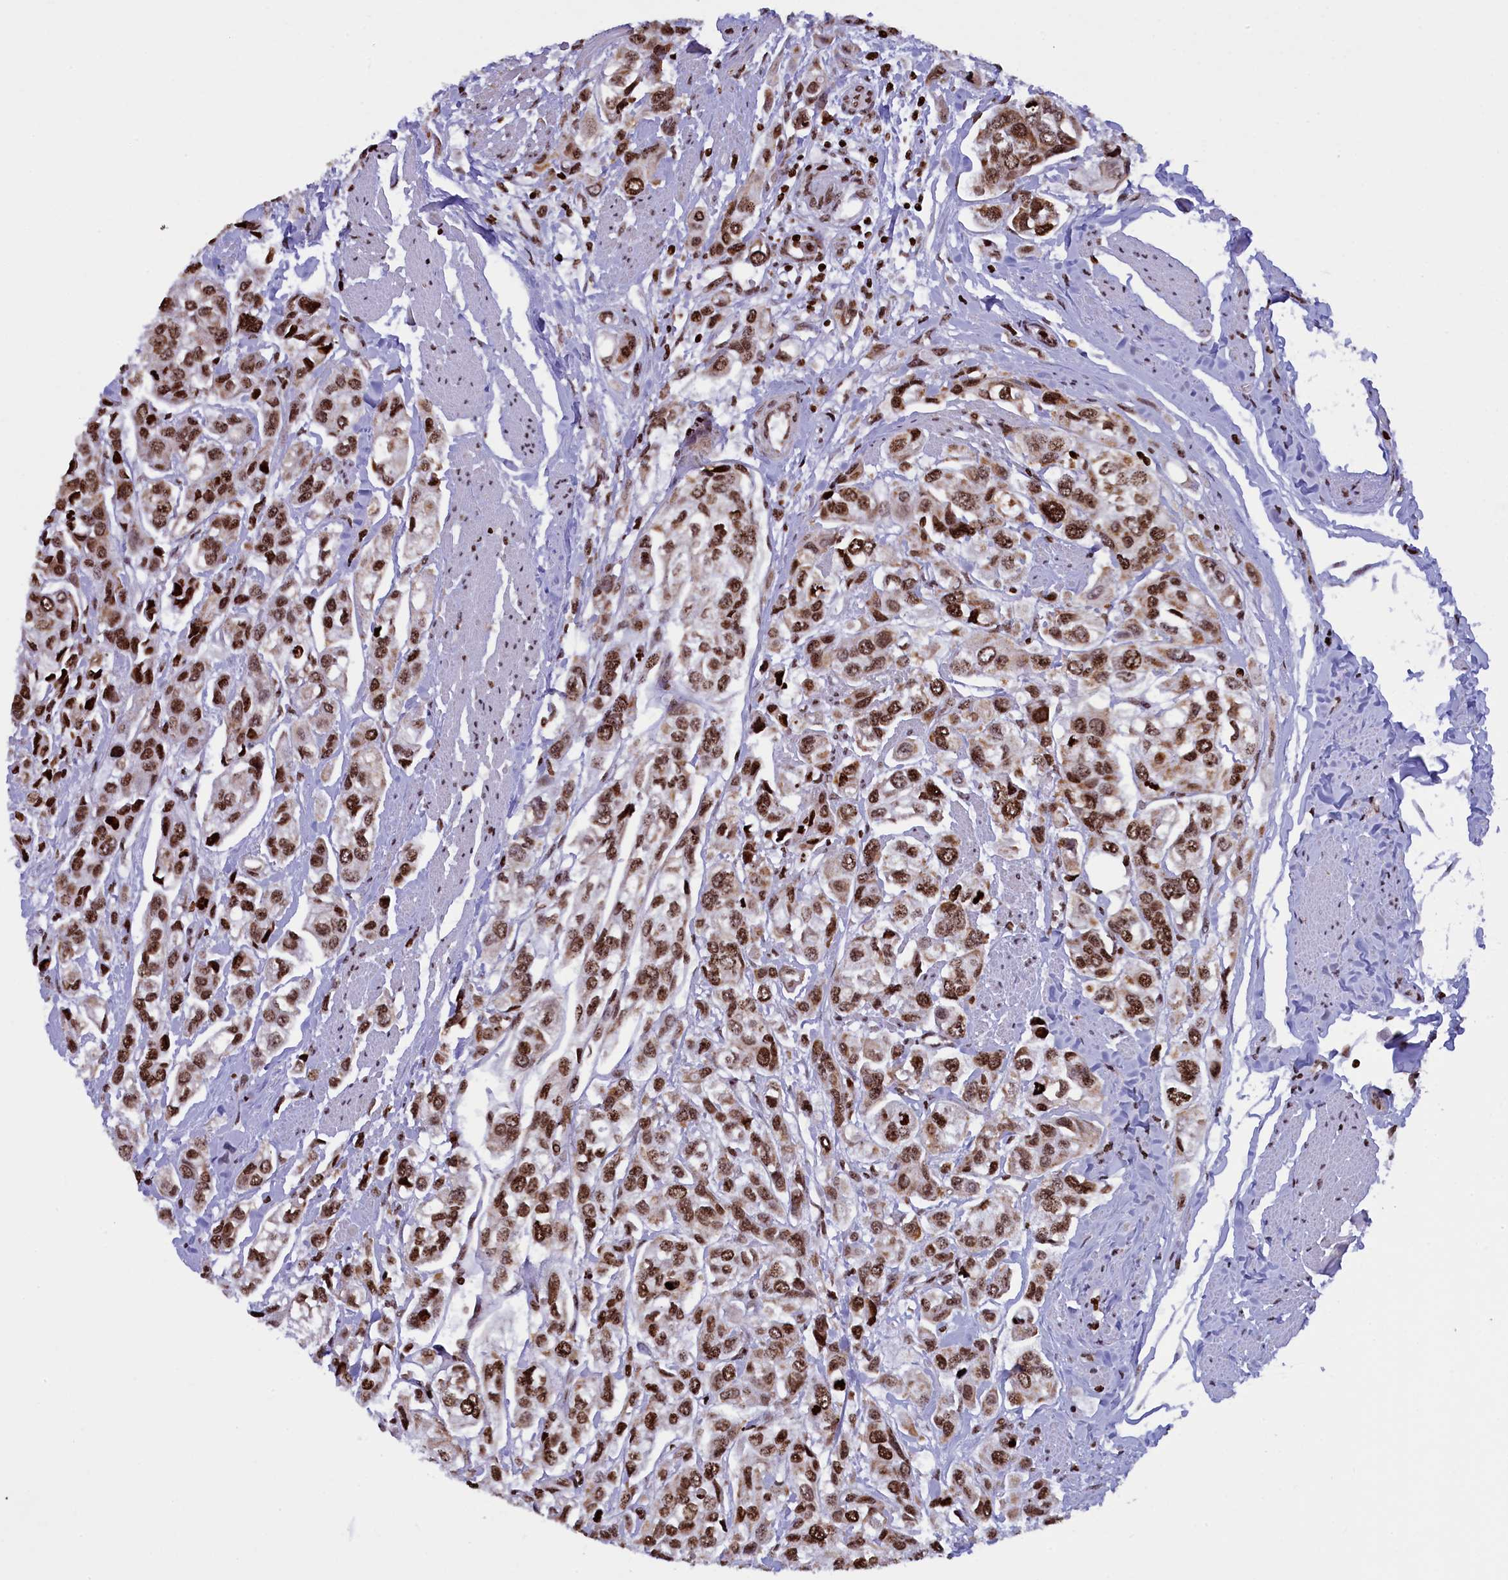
{"staining": {"intensity": "strong", "quantity": ">75%", "location": "nuclear"}, "tissue": "urothelial cancer", "cell_type": "Tumor cells", "image_type": "cancer", "snomed": [{"axis": "morphology", "description": "Urothelial carcinoma, High grade"}, {"axis": "topography", "description": "Urinary bladder"}], "caption": "DAB (3,3'-diaminobenzidine) immunohistochemical staining of urothelial cancer exhibits strong nuclear protein positivity in about >75% of tumor cells.", "gene": "TIMM29", "patient": {"sex": "male", "age": 67}}